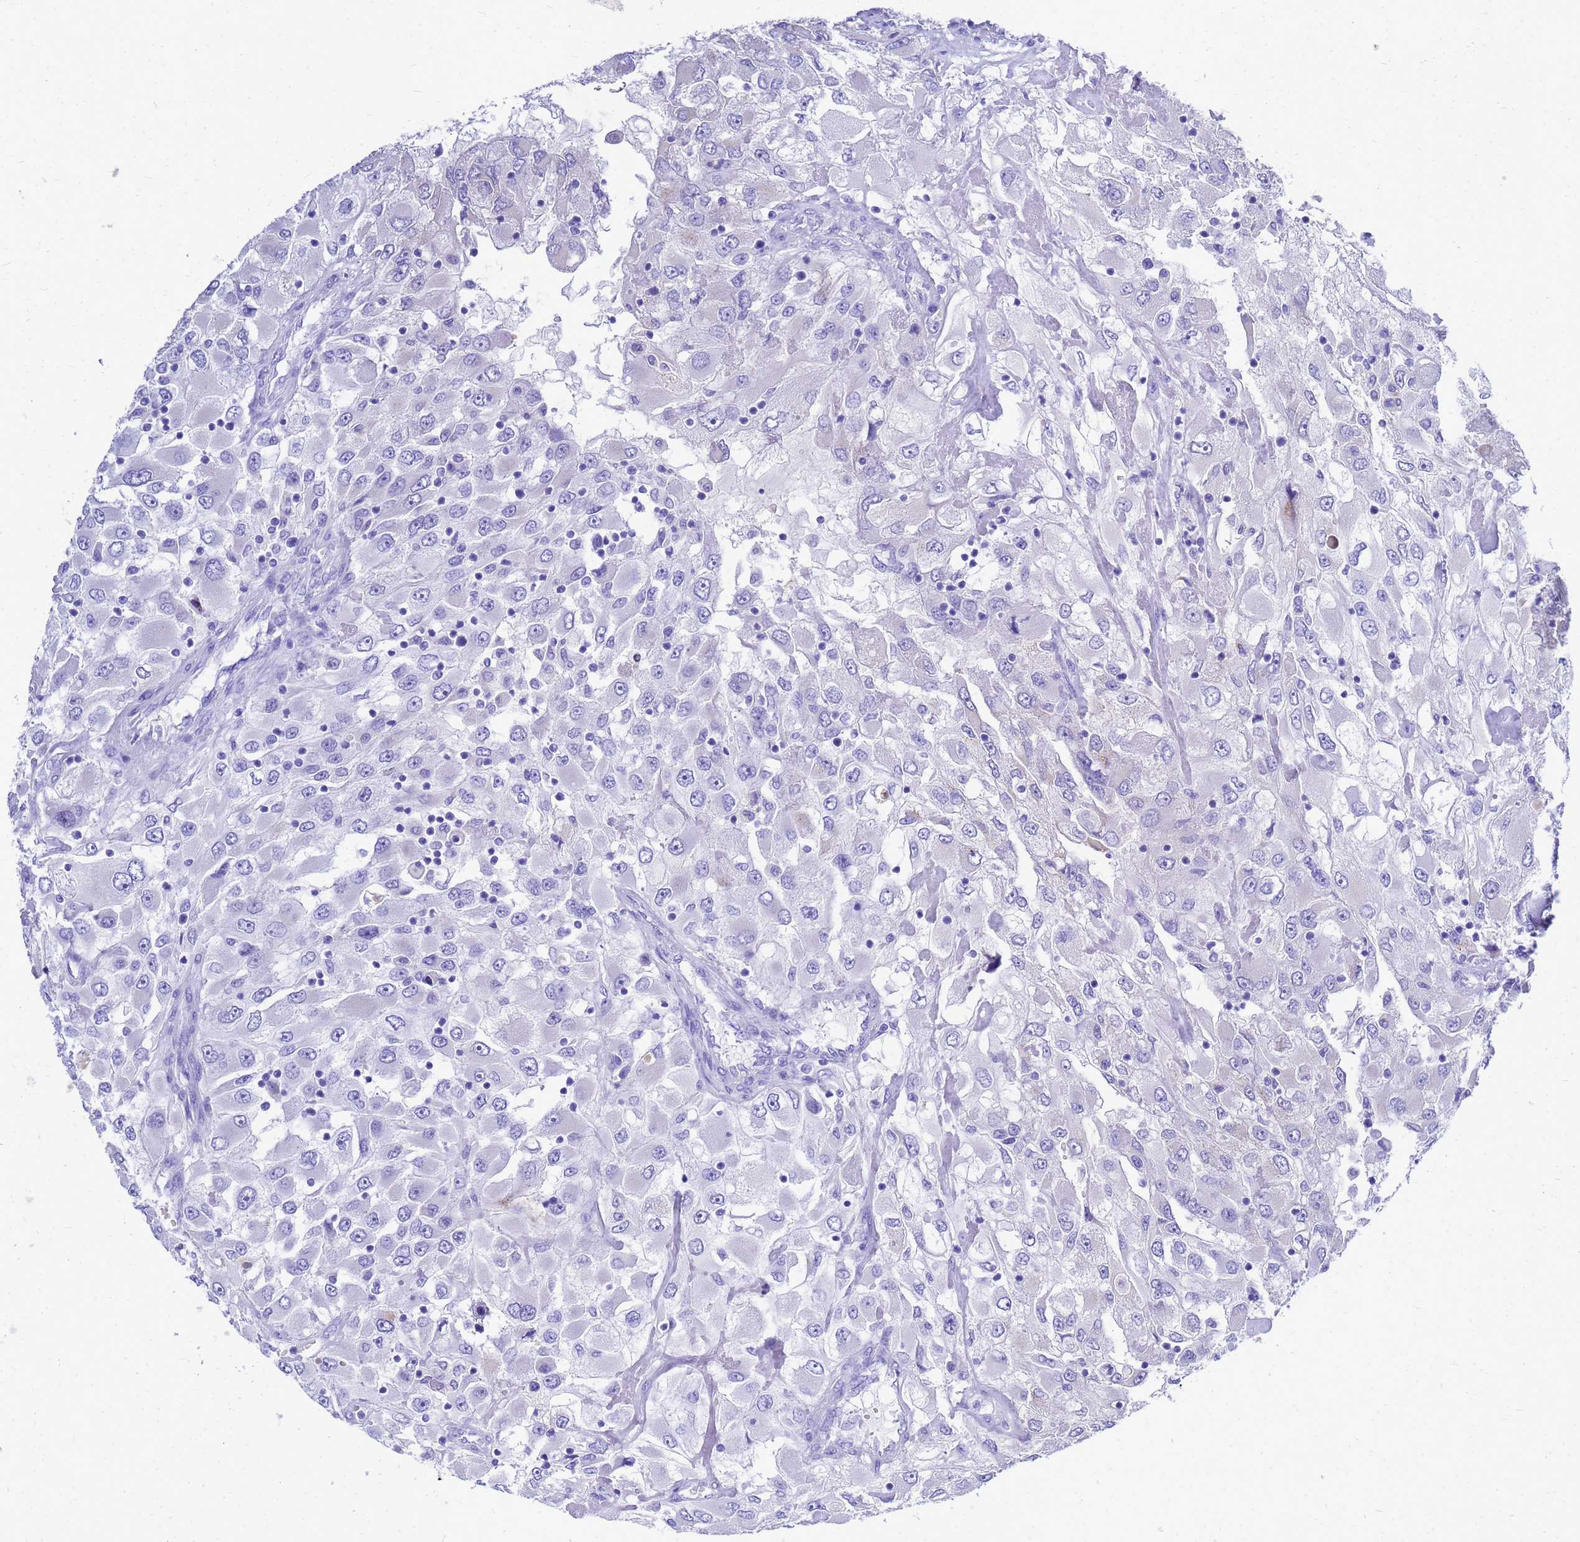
{"staining": {"intensity": "negative", "quantity": "none", "location": "none"}, "tissue": "renal cancer", "cell_type": "Tumor cells", "image_type": "cancer", "snomed": [{"axis": "morphology", "description": "Adenocarcinoma, NOS"}, {"axis": "topography", "description": "Kidney"}], "caption": "This is an immunohistochemistry image of human renal adenocarcinoma. There is no staining in tumor cells.", "gene": "OR52E2", "patient": {"sex": "female", "age": 52}}